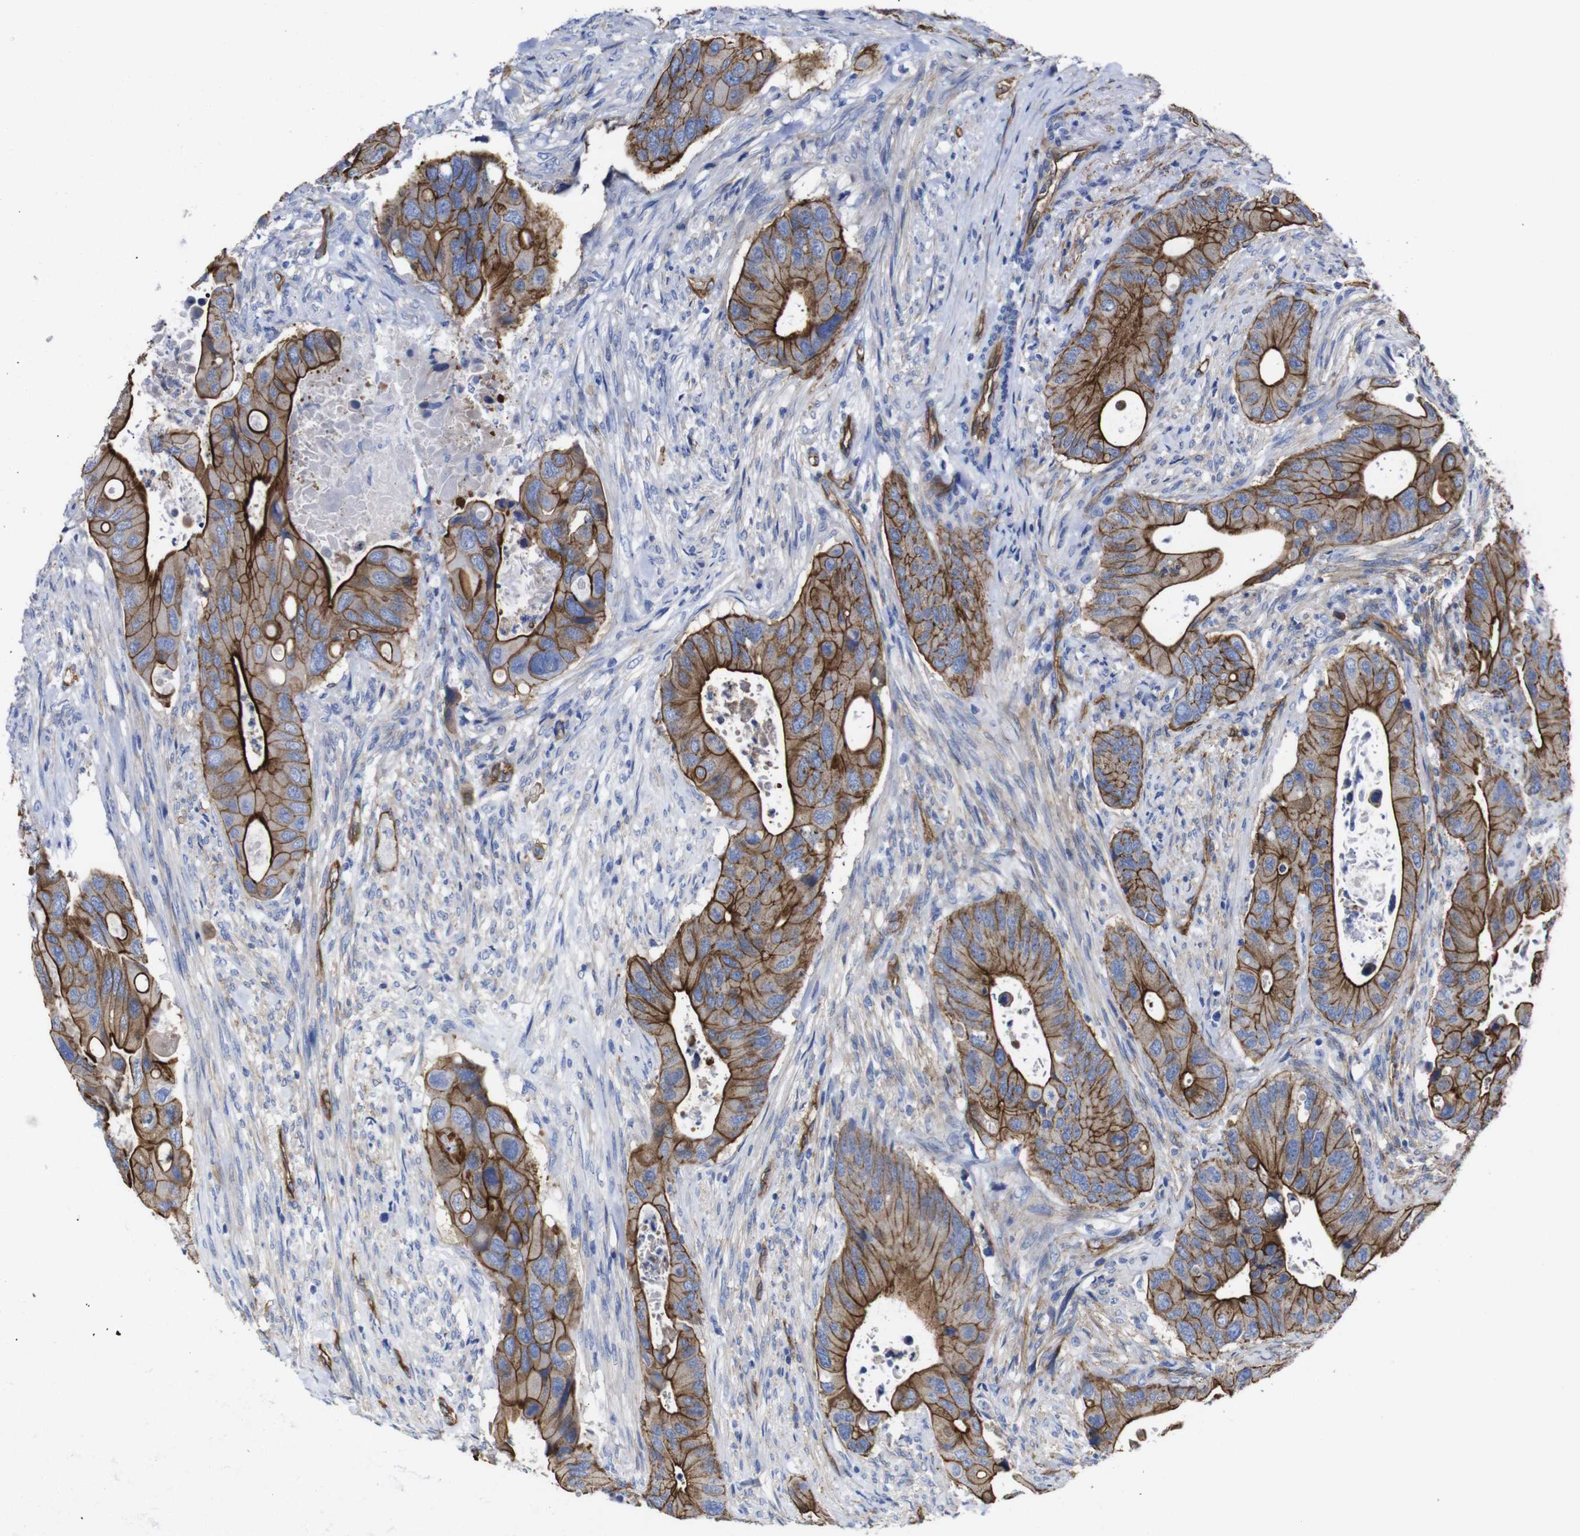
{"staining": {"intensity": "strong", "quantity": ">75%", "location": "cytoplasmic/membranous"}, "tissue": "colorectal cancer", "cell_type": "Tumor cells", "image_type": "cancer", "snomed": [{"axis": "morphology", "description": "Adenocarcinoma, NOS"}, {"axis": "topography", "description": "Rectum"}], "caption": "Colorectal cancer (adenocarcinoma) tissue shows strong cytoplasmic/membranous expression in about >75% of tumor cells", "gene": "SPTBN1", "patient": {"sex": "female", "age": 57}}